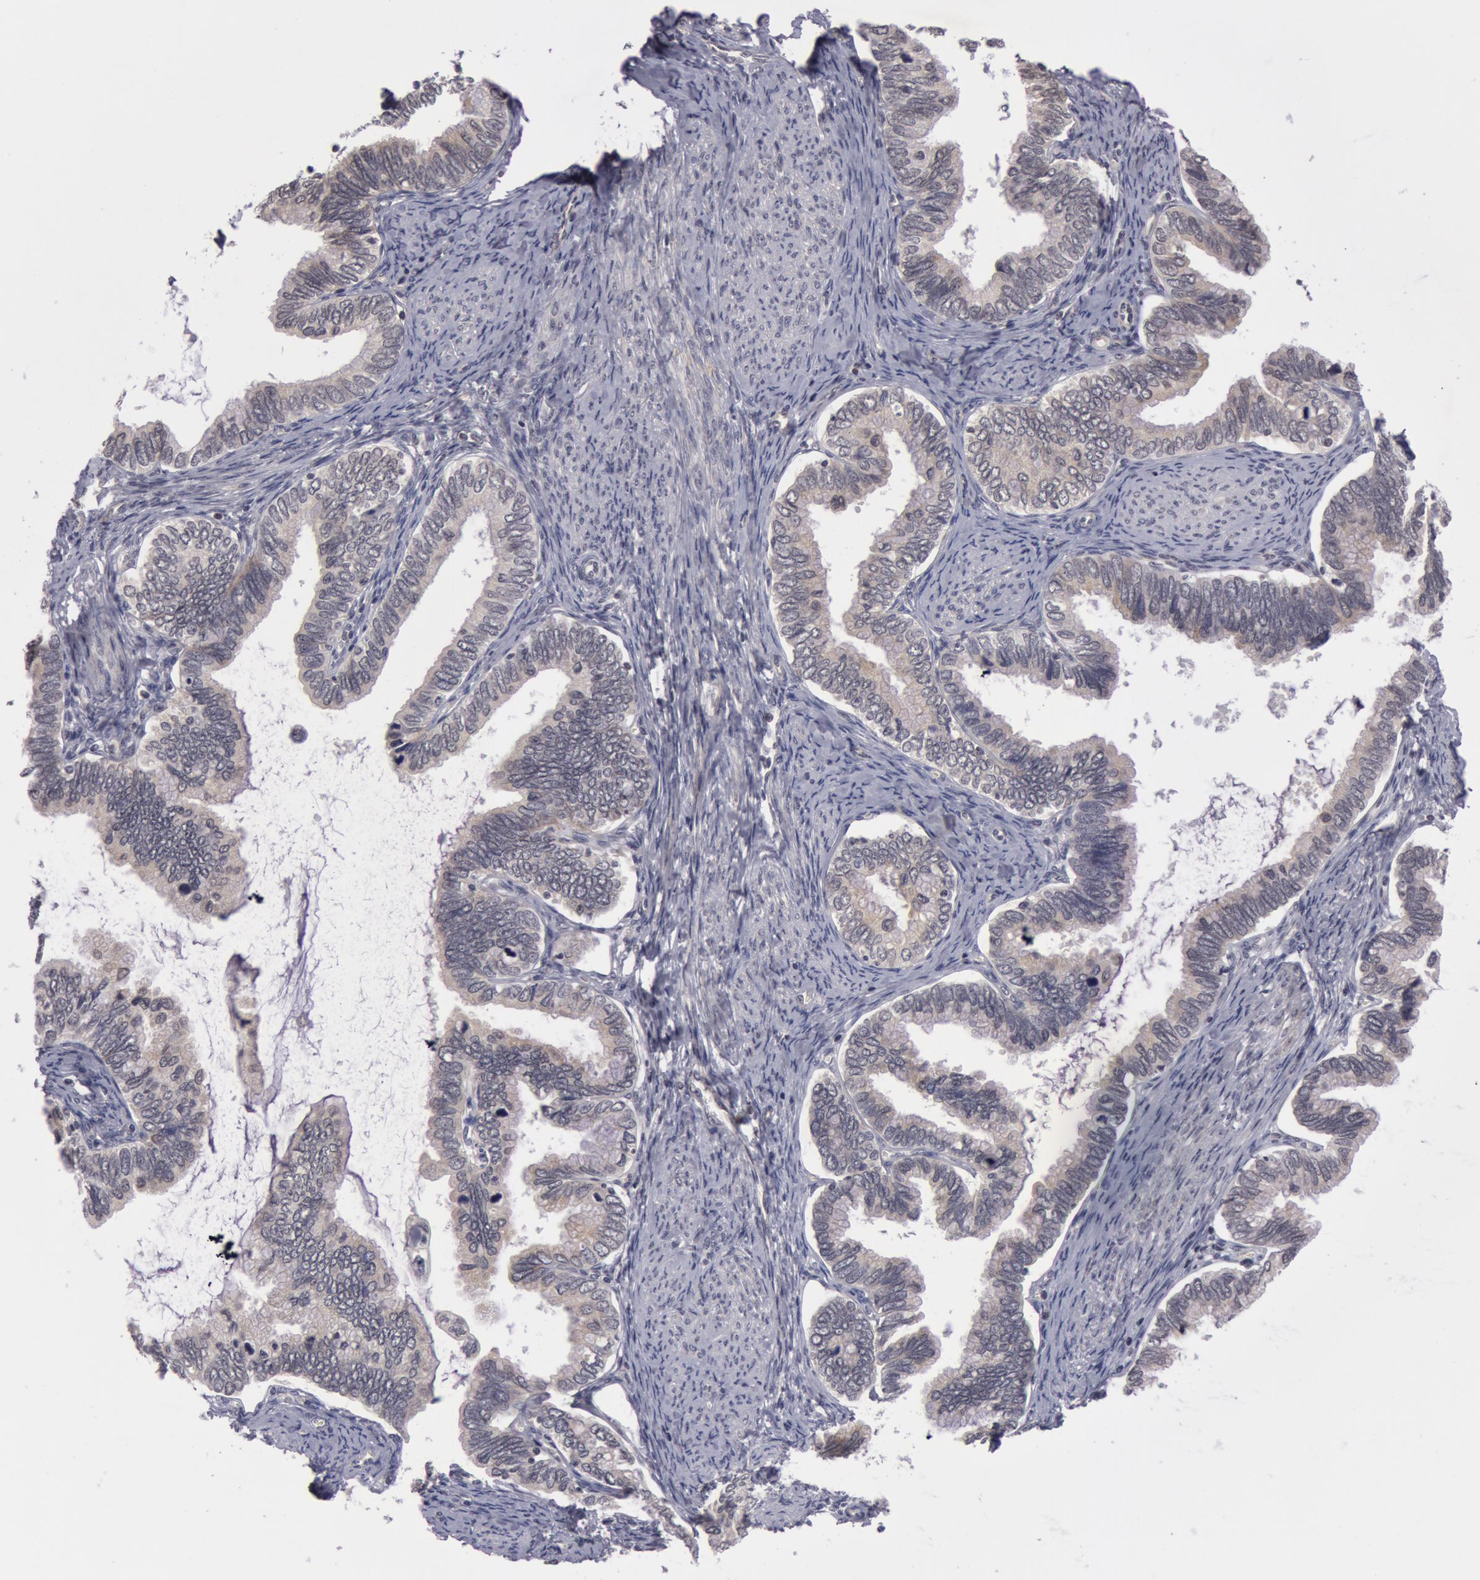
{"staining": {"intensity": "negative", "quantity": "none", "location": "none"}, "tissue": "cervical cancer", "cell_type": "Tumor cells", "image_type": "cancer", "snomed": [{"axis": "morphology", "description": "Adenocarcinoma, NOS"}, {"axis": "topography", "description": "Cervix"}], "caption": "Immunohistochemistry (IHC) photomicrograph of neoplastic tissue: cervical adenocarcinoma stained with DAB (3,3'-diaminobenzidine) reveals no significant protein expression in tumor cells.", "gene": "SYTL4", "patient": {"sex": "female", "age": 49}}